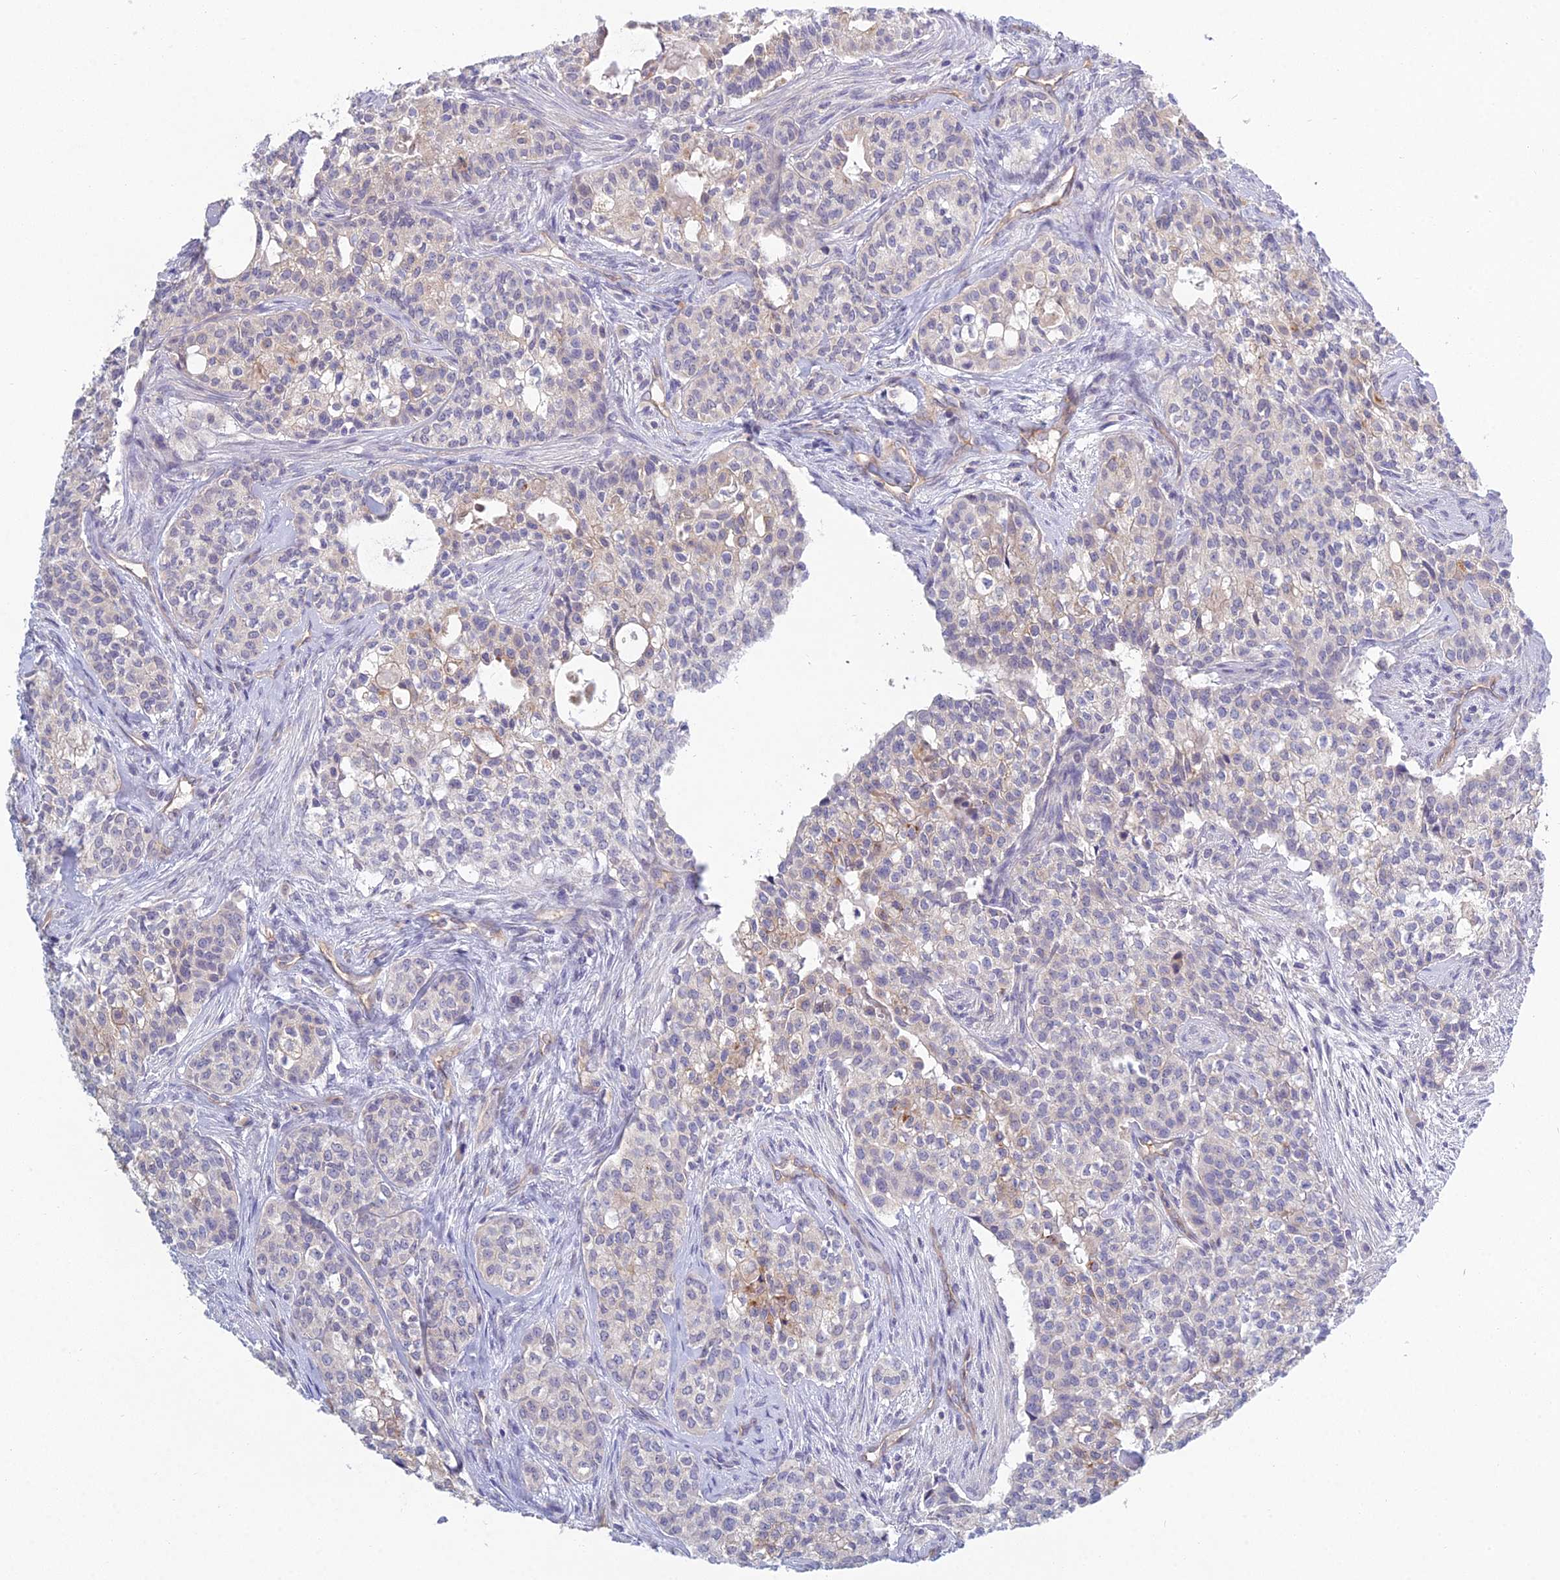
{"staining": {"intensity": "weak", "quantity": "<25%", "location": "cytoplasmic/membranous"}, "tissue": "head and neck cancer", "cell_type": "Tumor cells", "image_type": "cancer", "snomed": [{"axis": "morphology", "description": "Adenocarcinoma, NOS"}, {"axis": "topography", "description": "Head-Neck"}], "caption": "A high-resolution micrograph shows IHC staining of head and neck adenocarcinoma, which shows no significant staining in tumor cells.", "gene": "METTL26", "patient": {"sex": "male", "age": 81}}